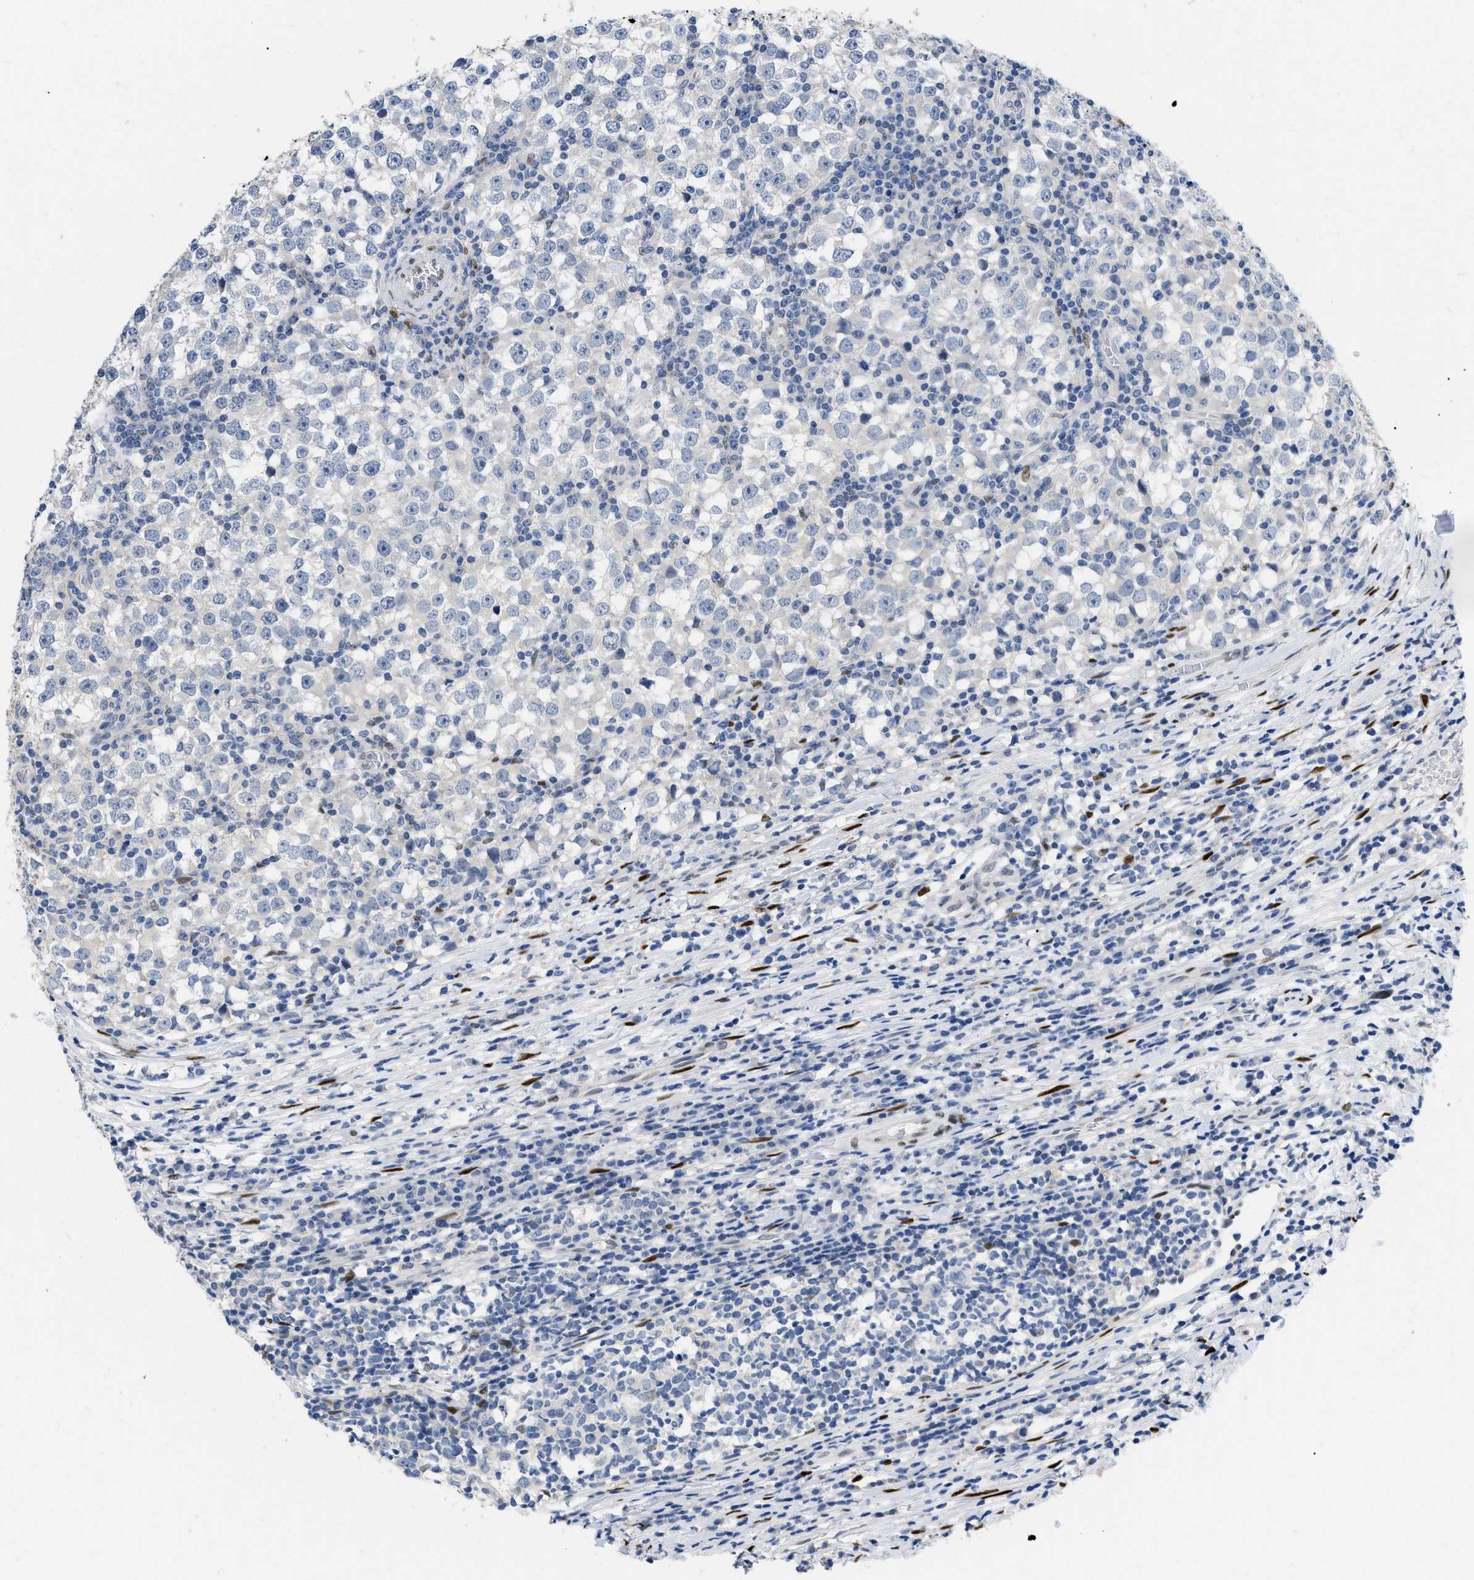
{"staining": {"intensity": "negative", "quantity": "none", "location": "none"}, "tissue": "testis cancer", "cell_type": "Tumor cells", "image_type": "cancer", "snomed": [{"axis": "morphology", "description": "Seminoma, NOS"}, {"axis": "topography", "description": "Testis"}], "caption": "A photomicrograph of human testis cancer (seminoma) is negative for staining in tumor cells.", "gene": "NFIX", "patient": {"sex": "male", "age": 65}}